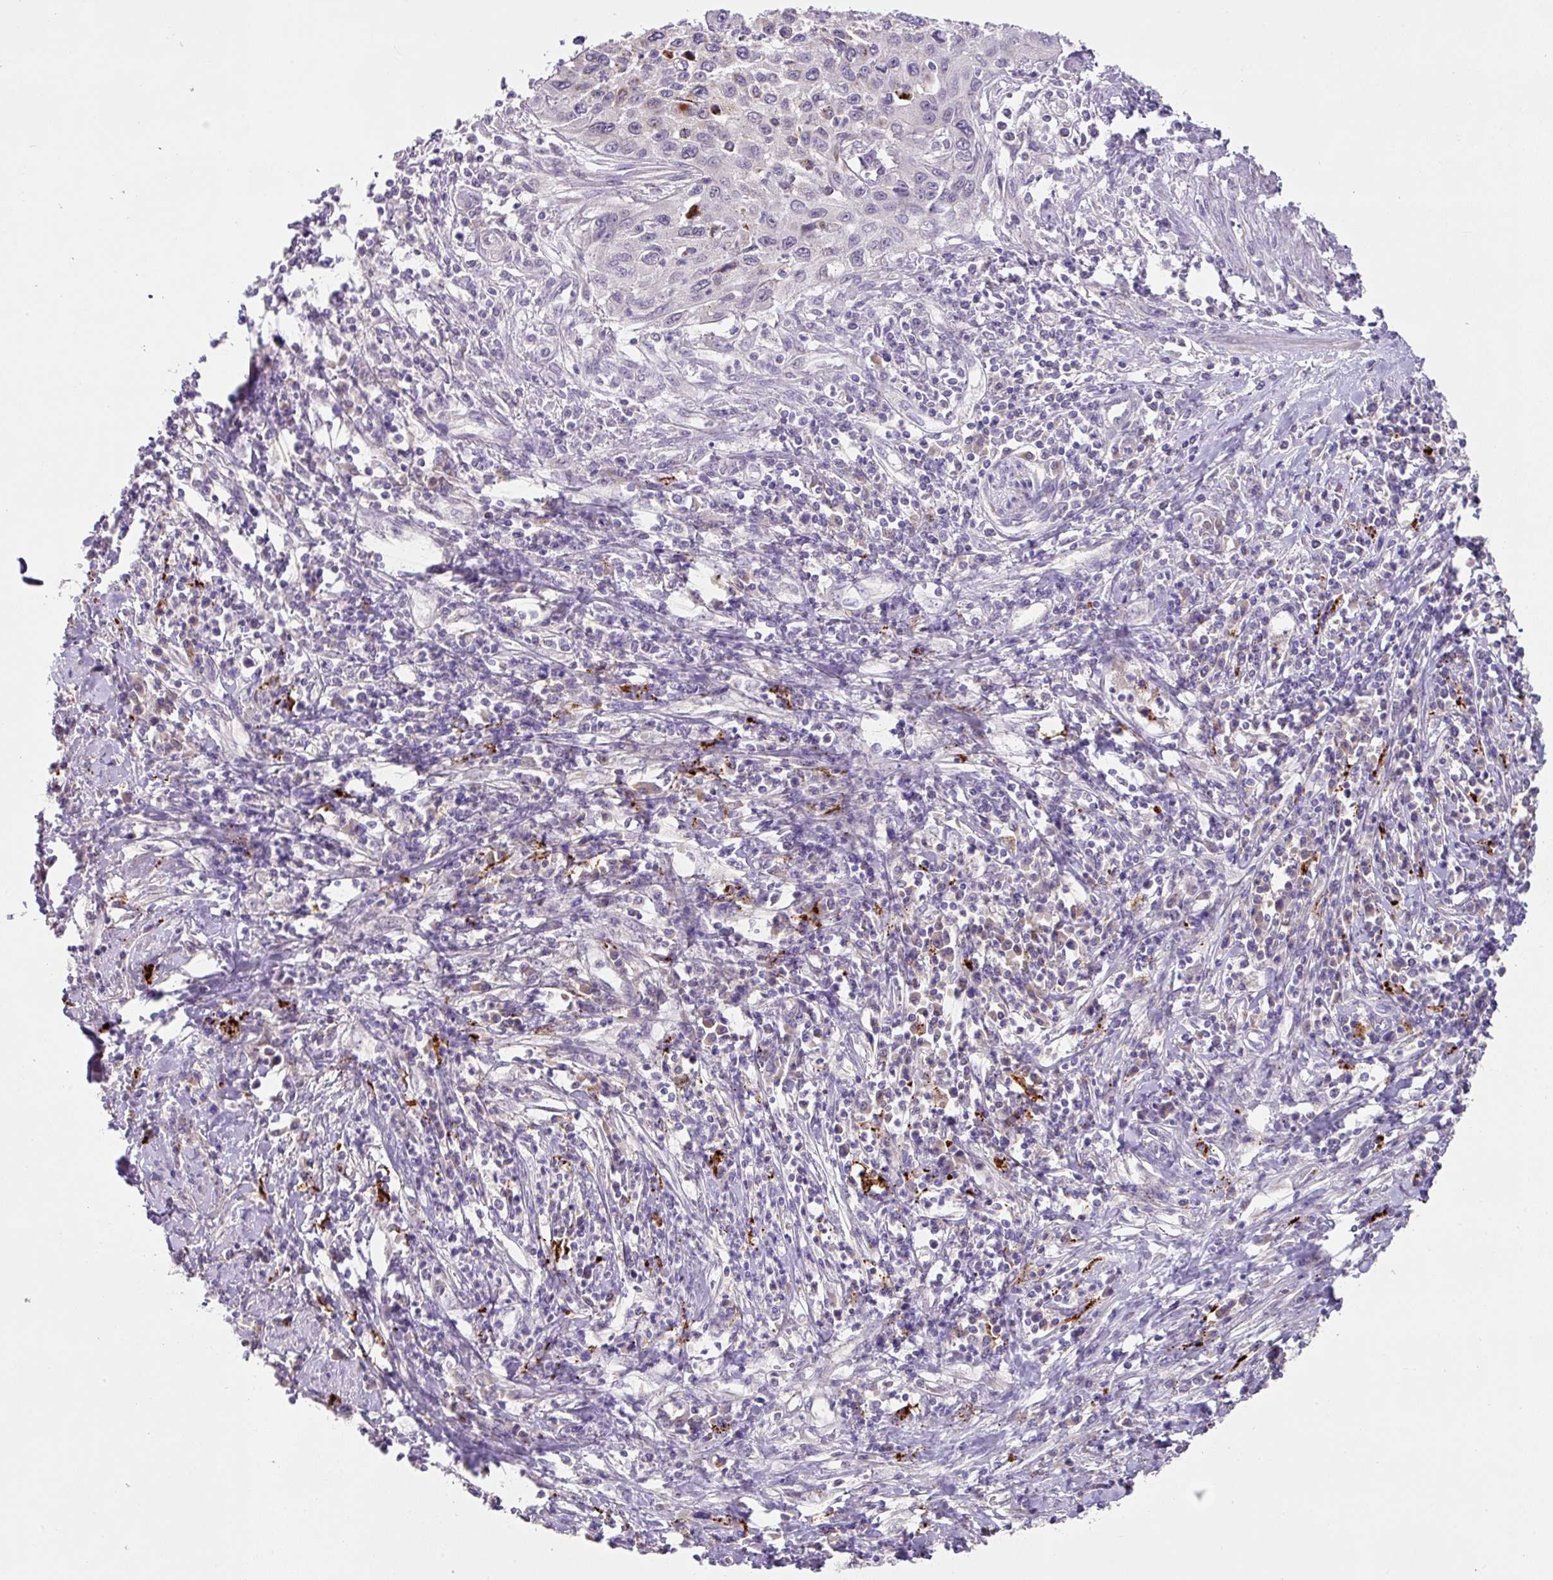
{"staining": {"intensity": "moderate", "quantity": "<25%", "location": "cytoplasmic/membranous"}, "tissue": "cervical cancer", "cell_type": "Tumor cells", "image_type": "cancer", "snomed": [{"axis": "morphology", "description": "Squamous cell carcinoma, NOS"}, {"axis": "topography", "description": "Cervix"}], "caption": "Protein analysis of cervical cancer (squamous cell carcinoma) tissue displays moderate cytoplasmic/membranous staining in about <25% of tumor cells.", "gene": "PLEKHH3", "patient": {"sex": "female", "age": 32}}